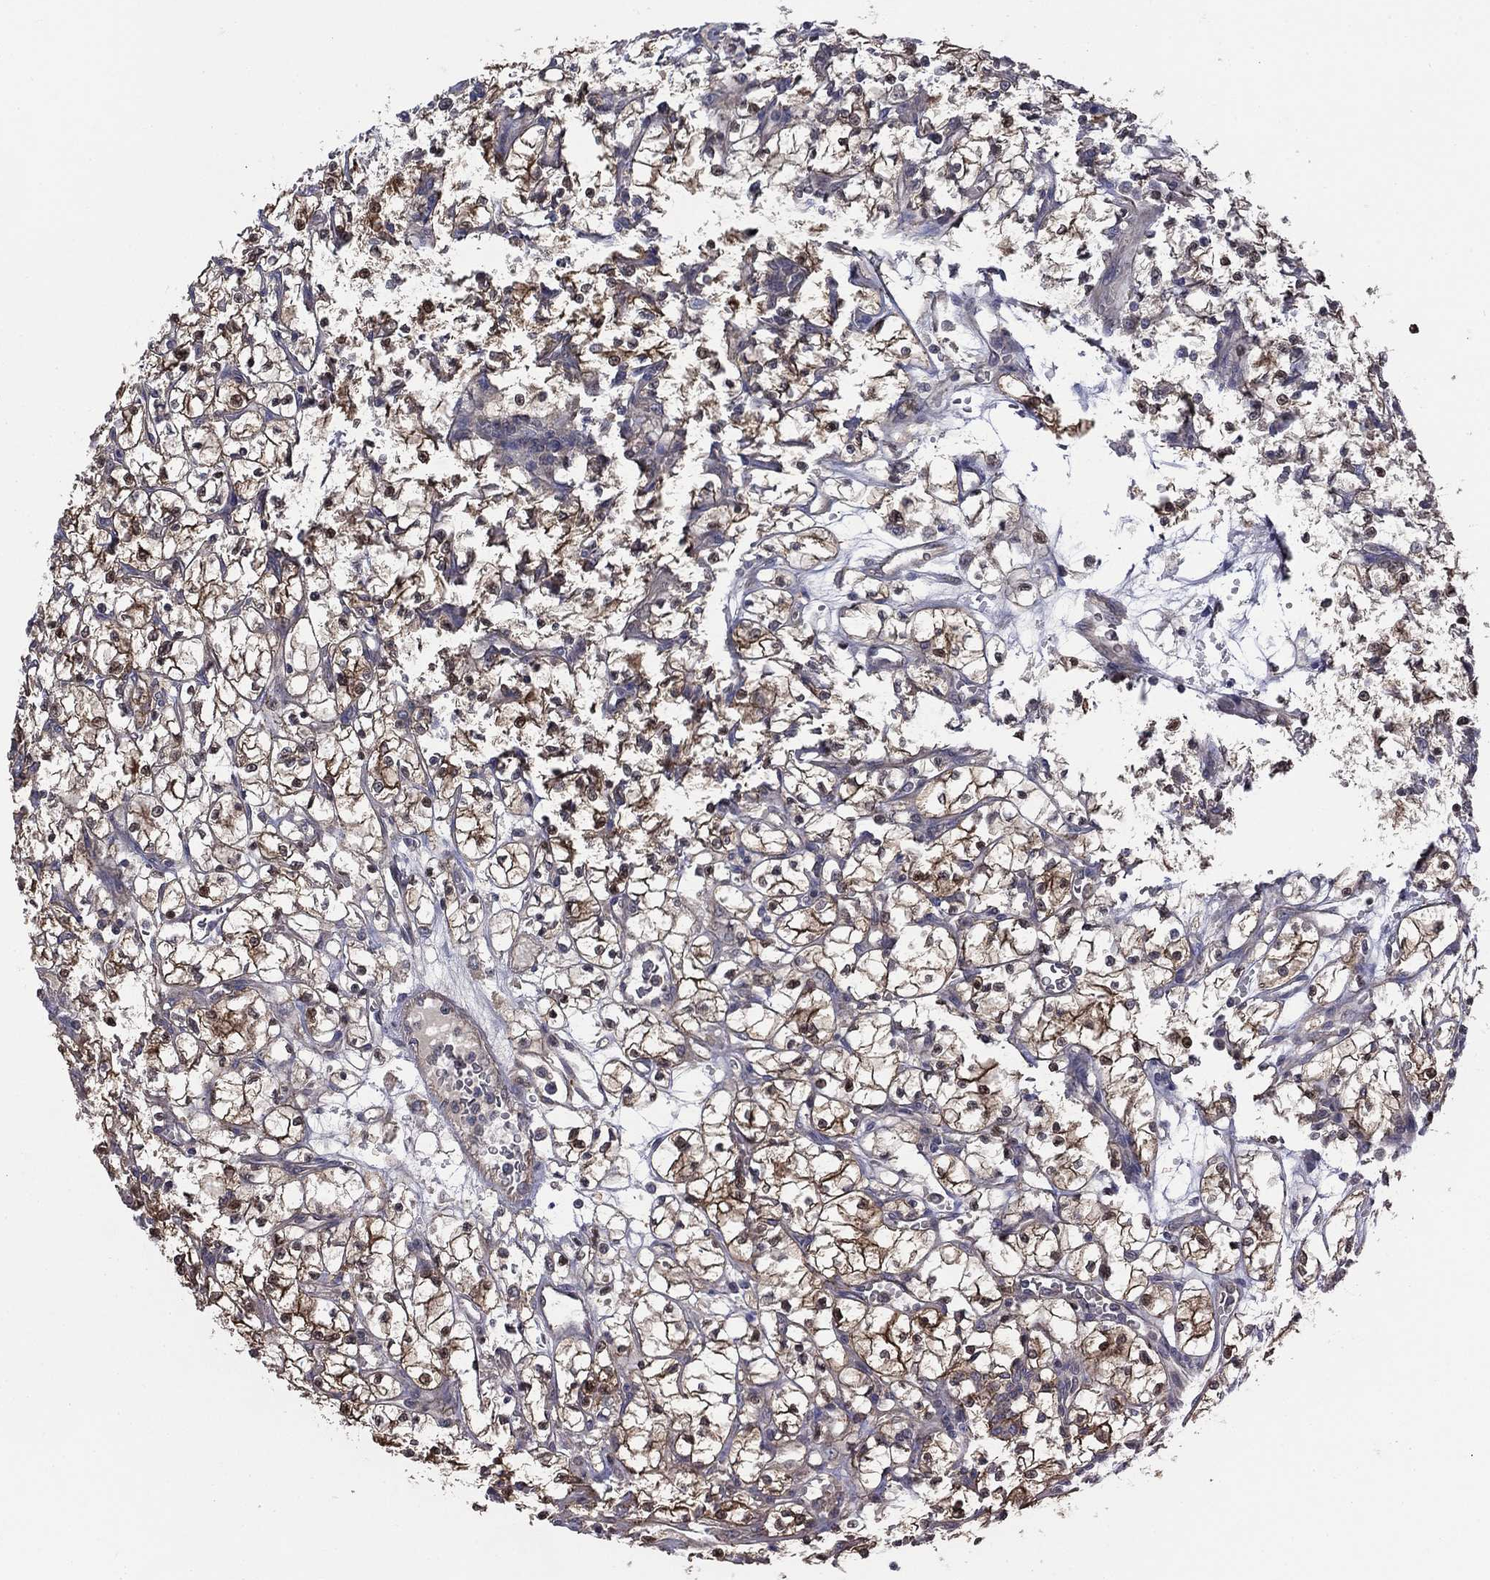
{"staining": {"intensity": "moderate", "quantity": "25%-75%", "location": "cytoplasmic/membranous"}, "tissue": "renal cancer", "cell_type": "Tumor cells", "image_type": "cancer", "snomed": [{"axis": "morphology", "description": "Adenocarcinoma, NOS"}, {"axis": "topography", "description": "Kidney"}], "caption": "IHC (DAB) staining of renal cancer (adenocarcinoma) reveals moderate cytoplasmic/membranous protein staining in approximately 25%-75% of tumor cells.", "gene": "PDZD2", "patient": {"sex": "female", "age": 64}}